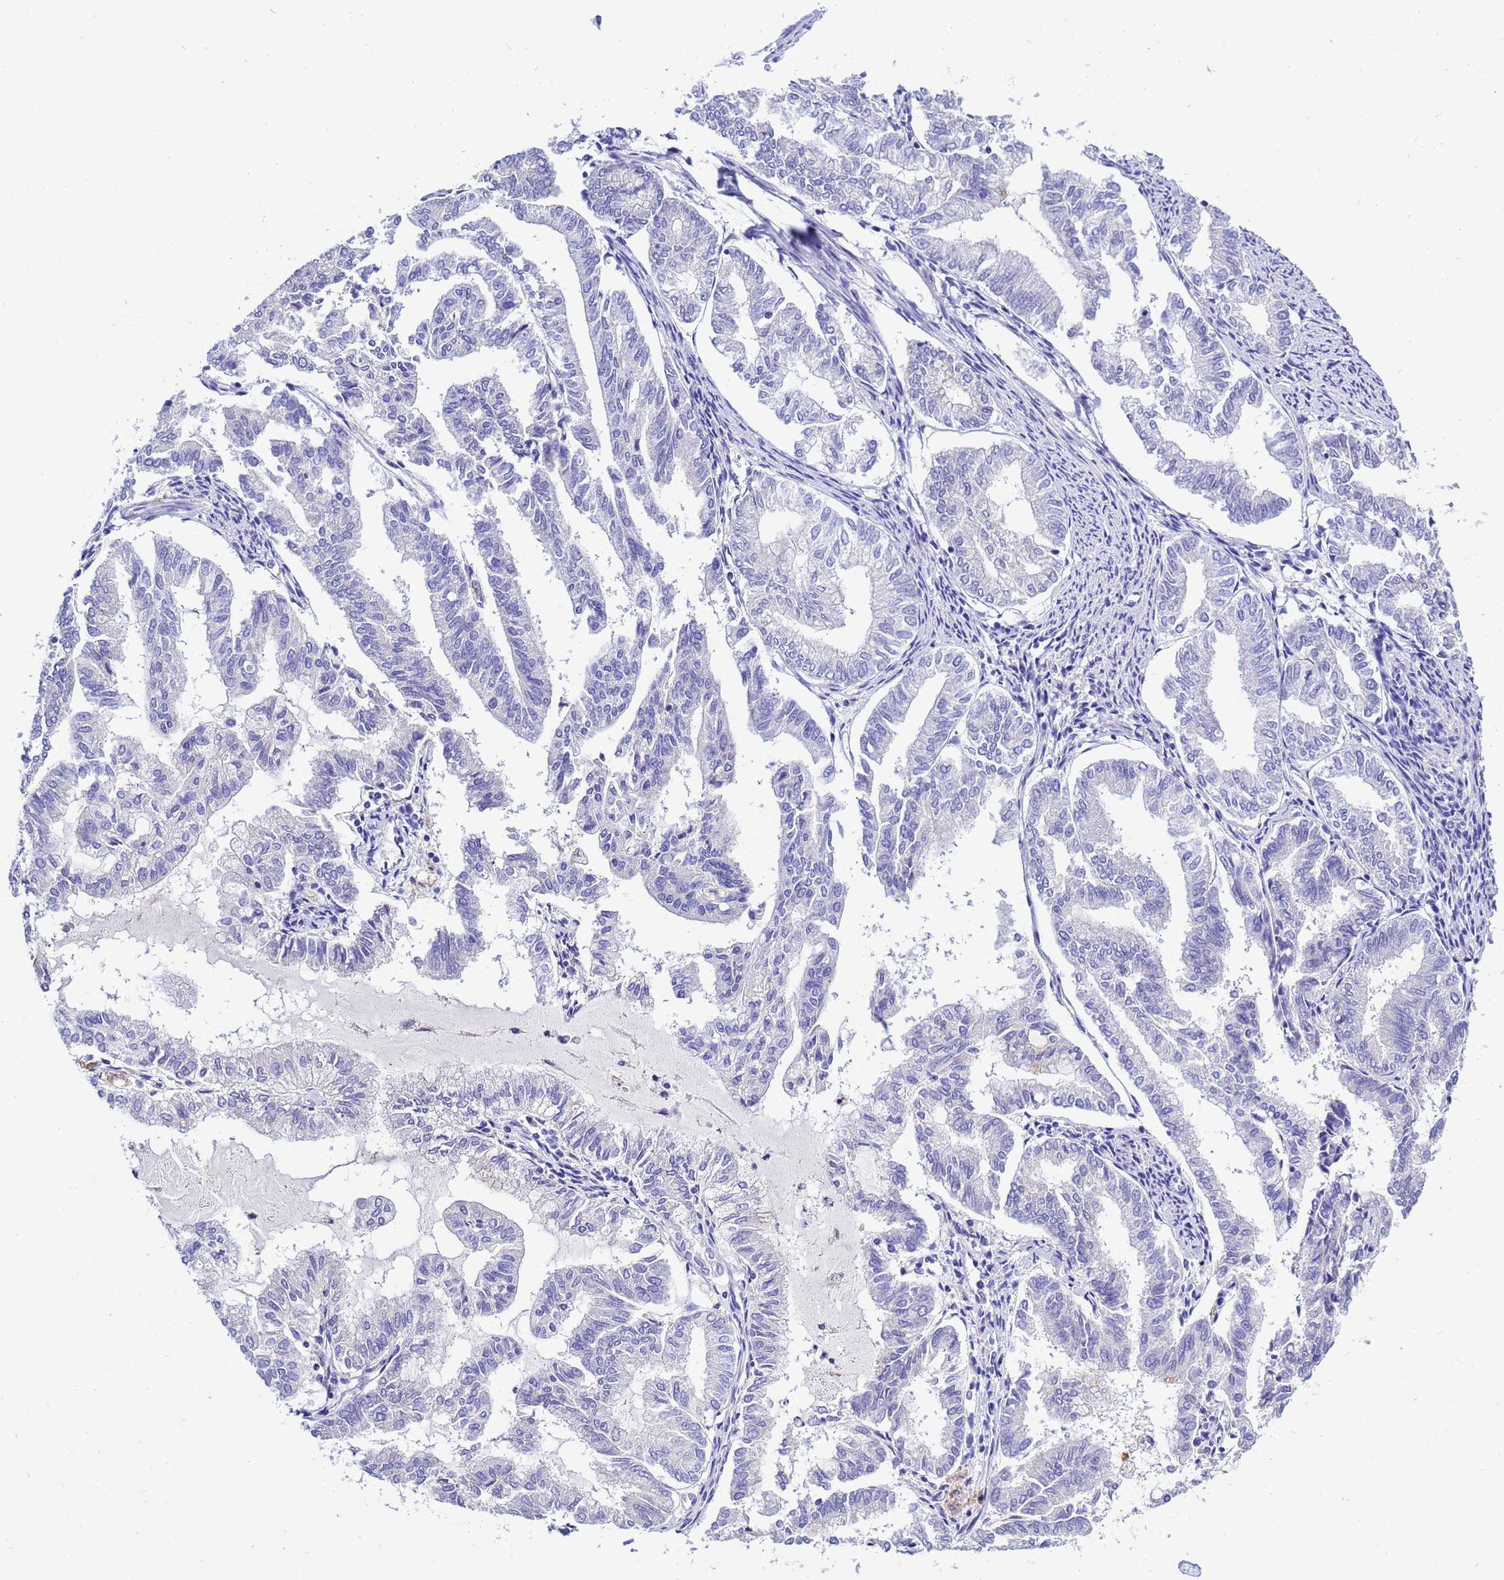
{"staining": {"intensity": "negative", "quantity": "none", "location": "none"}, "tissue": "endometrial cancer", "cell_type": "Tumor cells", "image_type": "cancer", "snomed": [{"axis": "morphology", "description": "Adenocarcinoma, NOS"}, {"axis": "topography", "description": "Endometrium"}], "caption": "This is an IHC histopathology image of adenocarcinoma (endometrial). There is no staining in tumor cells.", "gene": "KICS2", "patient": {"sex": "female", "age": 79}}